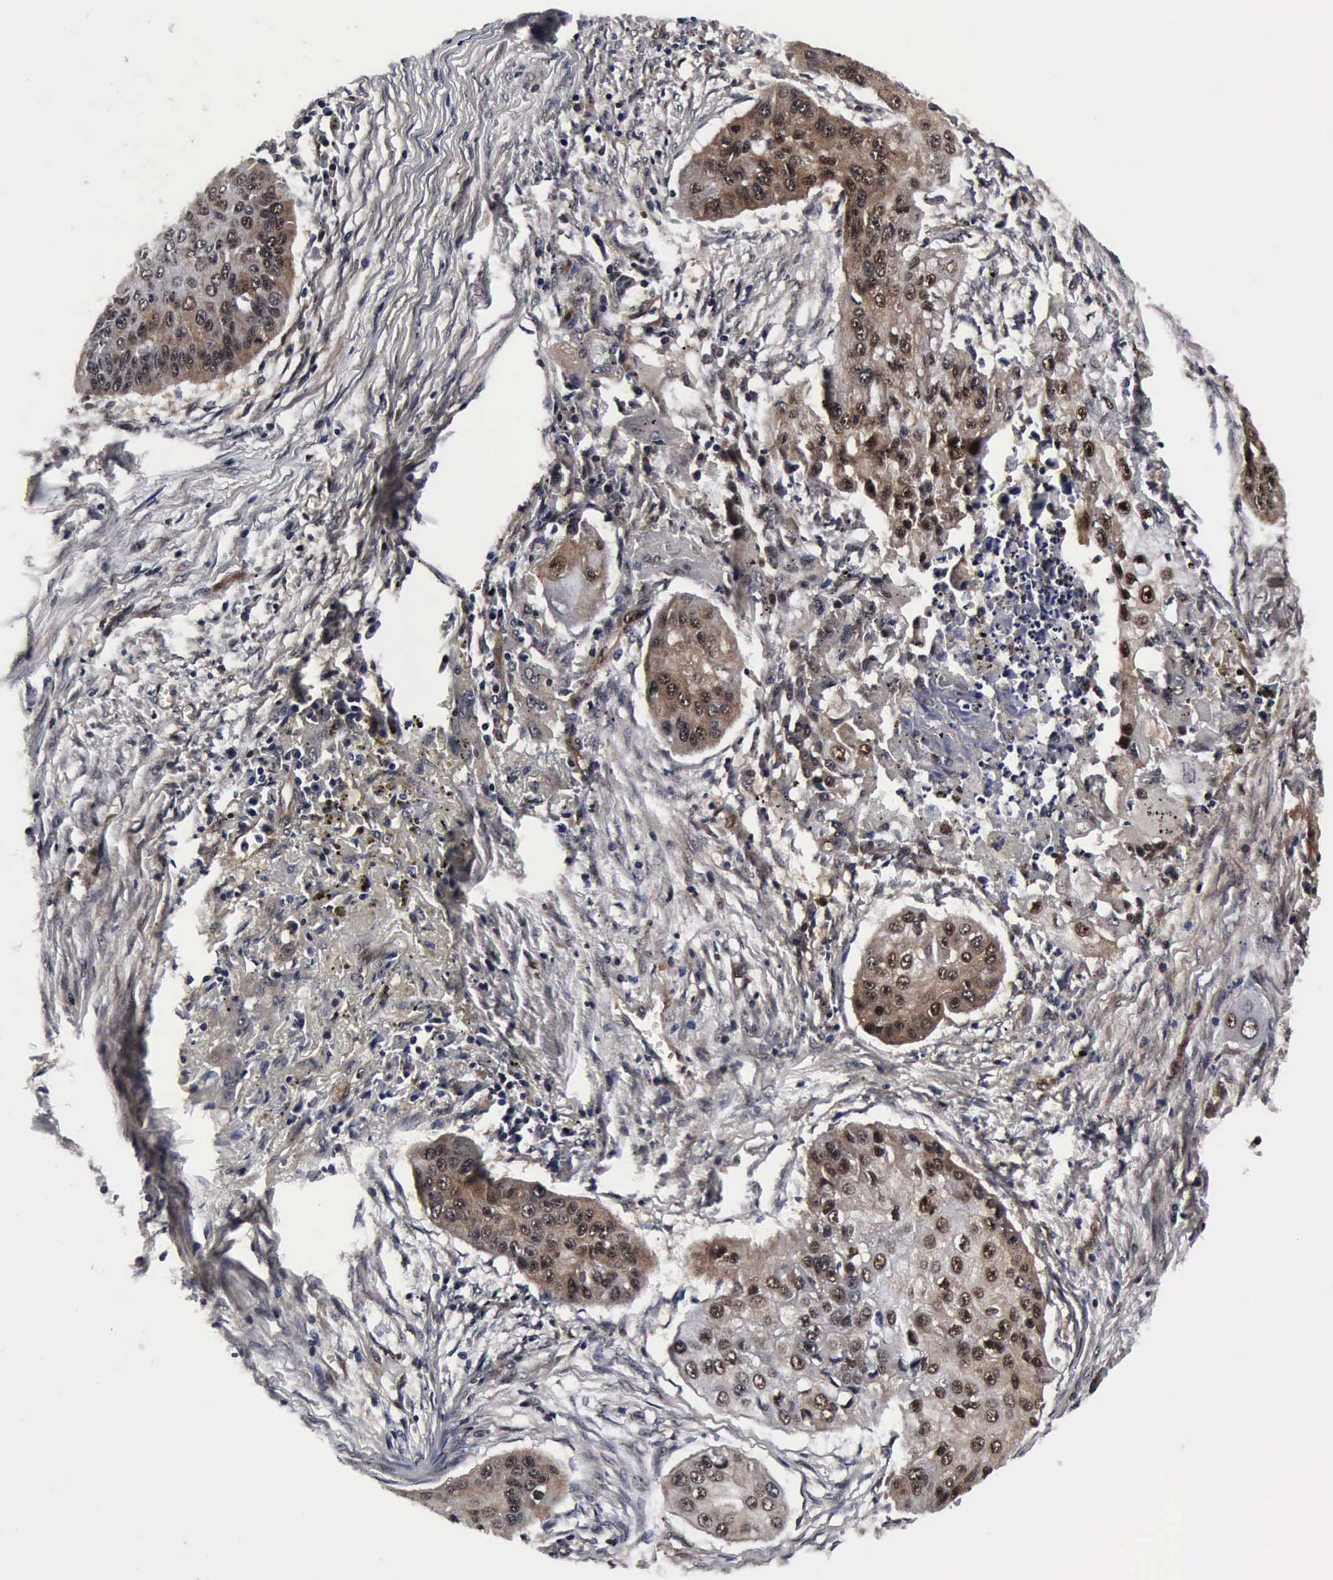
{"staining": {"intensity": "weak", "quantity": "25%-75%", "location": "cytoplasmic/membranous,nuclear"}, "tissue": "lung cancer", "cell_type": "Tumor cells", "image_type": "cancer", "snomed": [{"axis": "morphology", "description": "Squamous cell carcinoma, NOS"}, {"axis": "topography", "description": "Lung"}], "caption": "Immunohistochemistry of lung squamous cell carcinoma reveals low levels of weak cytoplasmic/membranous and nuclear expression in about 25%-75% of tumor cells.", "gene": "UBC", "patient": {"sex": "male", "age": 71}}